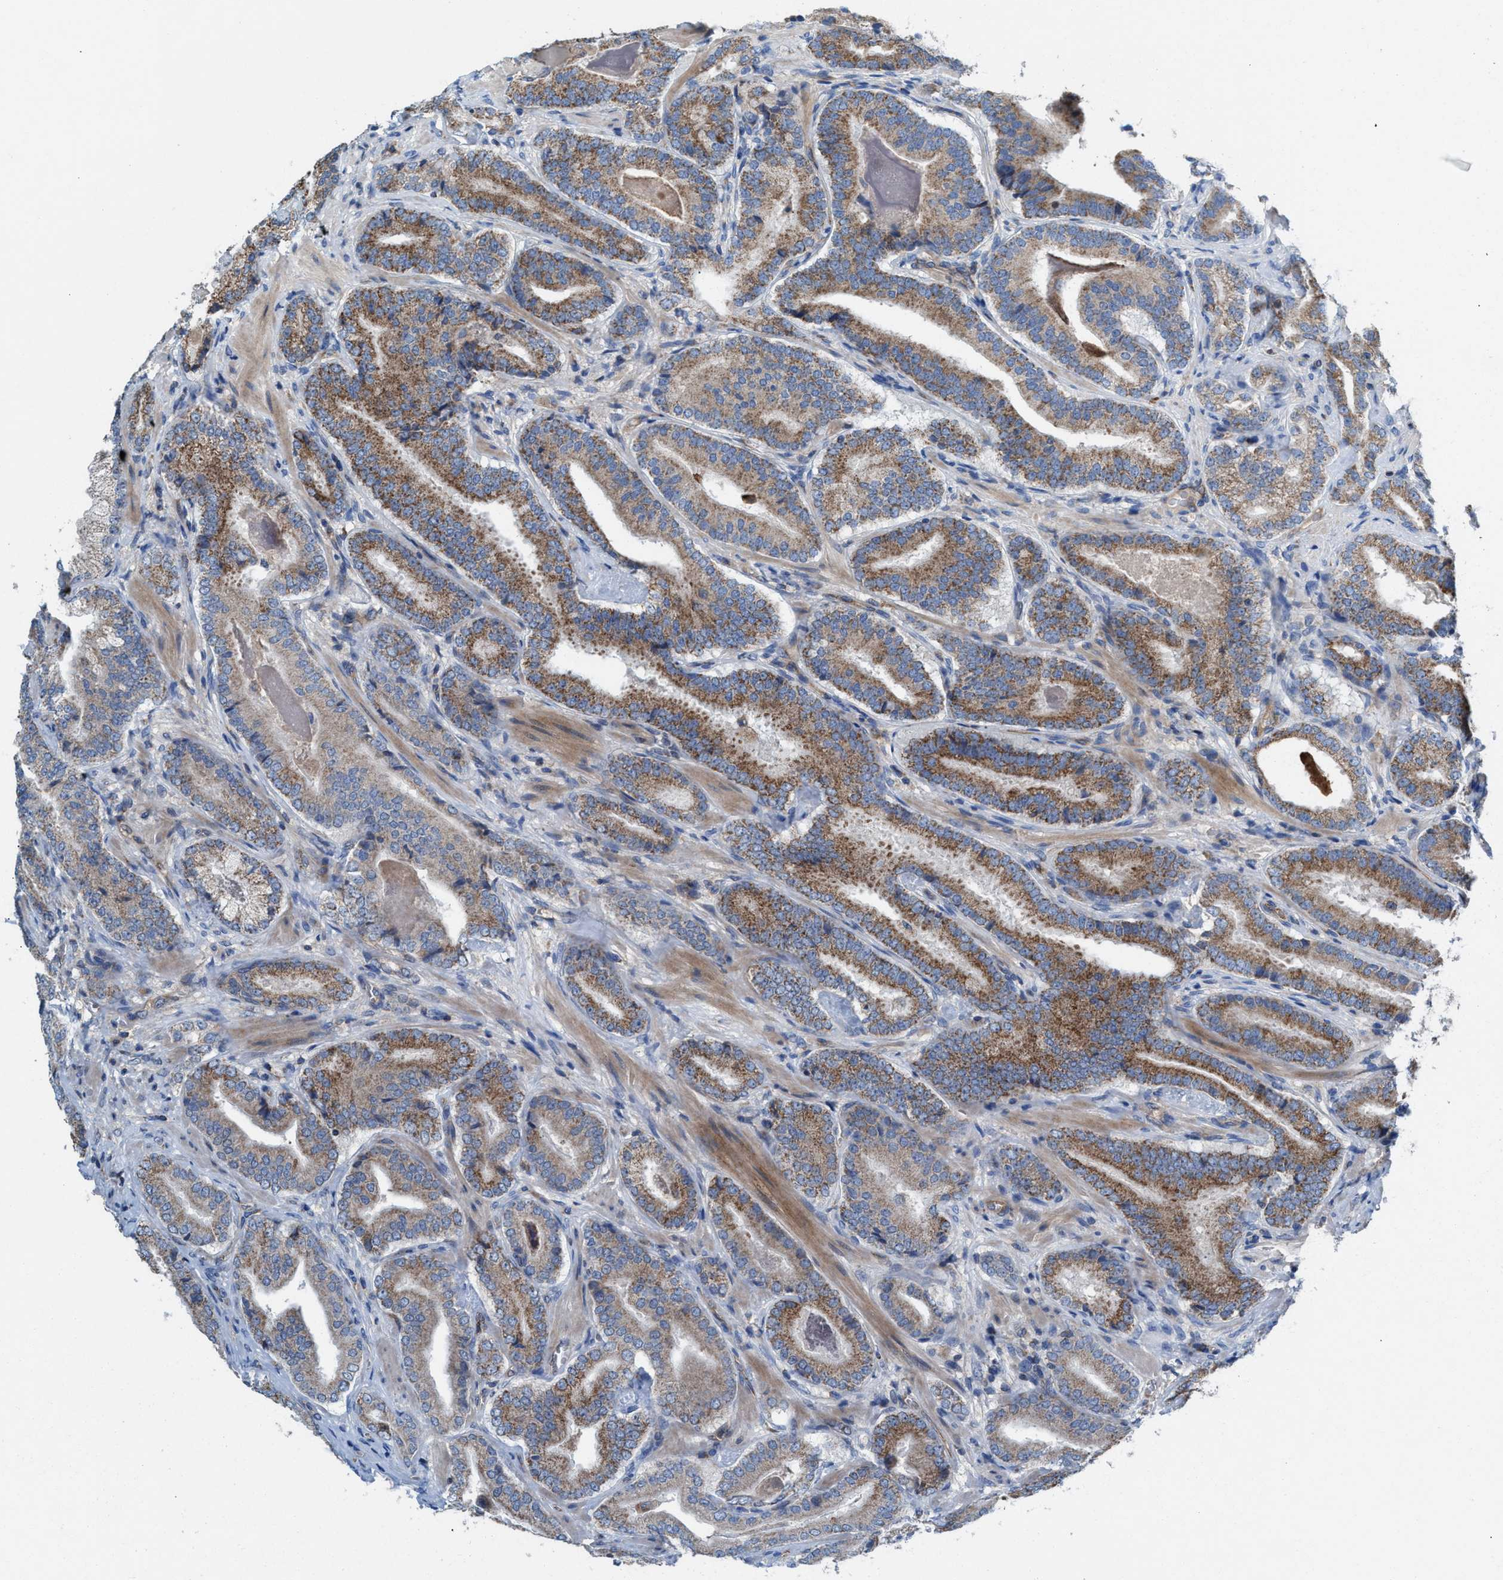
{"staining": {"intensity": "moderate", "quantity": ">75%", "location": "cytoplasmic/membranous"}, "tissue": "prostate cancer", "cell_type": "Tumor cells", "image_type": "cancer", "snomed": [{"axis": "morphology", "description": "Adenocarcinoma, Low grade"}, {"axis": "topography", "description": "Prostate"}], "caption": "The immunohistochemical stain shows moderate cytoplasmic/membranous staining in tumor cells of prostate low-grade adenocarcinoma tissue.", "gene": "MRM1", "patient": {"sex": "male", "age": 51}}